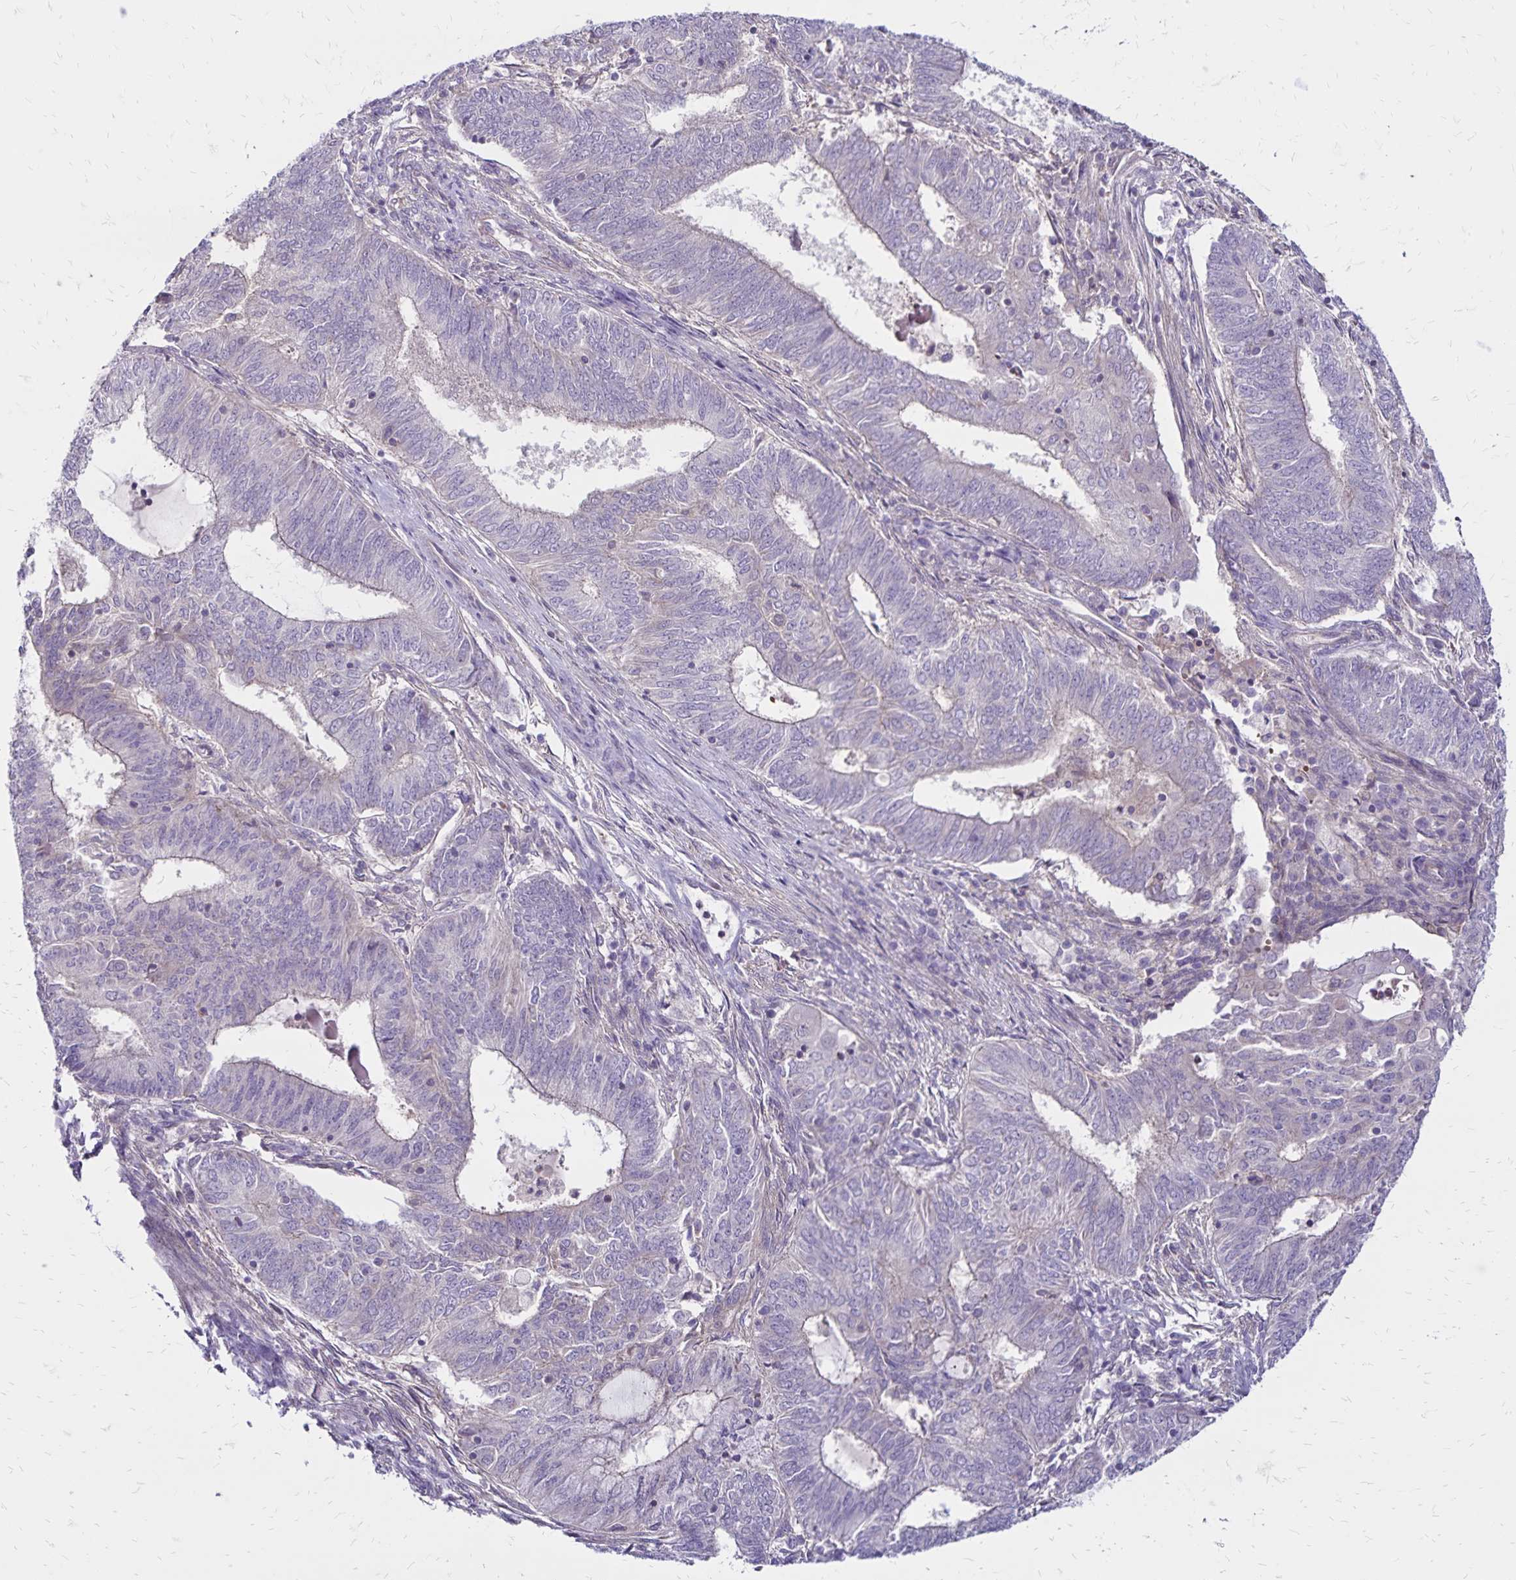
{"staining": {"intensity": "negative", "quantity": "none", "location": "none"}, "tissue": "endometrial cancer", "cell_type": "Tumor cells", "image_type": "cancer", "snomed": [{"axis": "morphology", "description": "Adenocarcinoma, NOS"}, {"axis": "topography", "description": "Endometrium"}], "caption": "High power microscopy photomicrograph of an IHC photomicrograph of endometrial cancer, revealing no significant positivity in tumor cells. Nuclei are stained in blue.", "gene": "FSD1", "patient": {"sex": "female", "age": 62}}